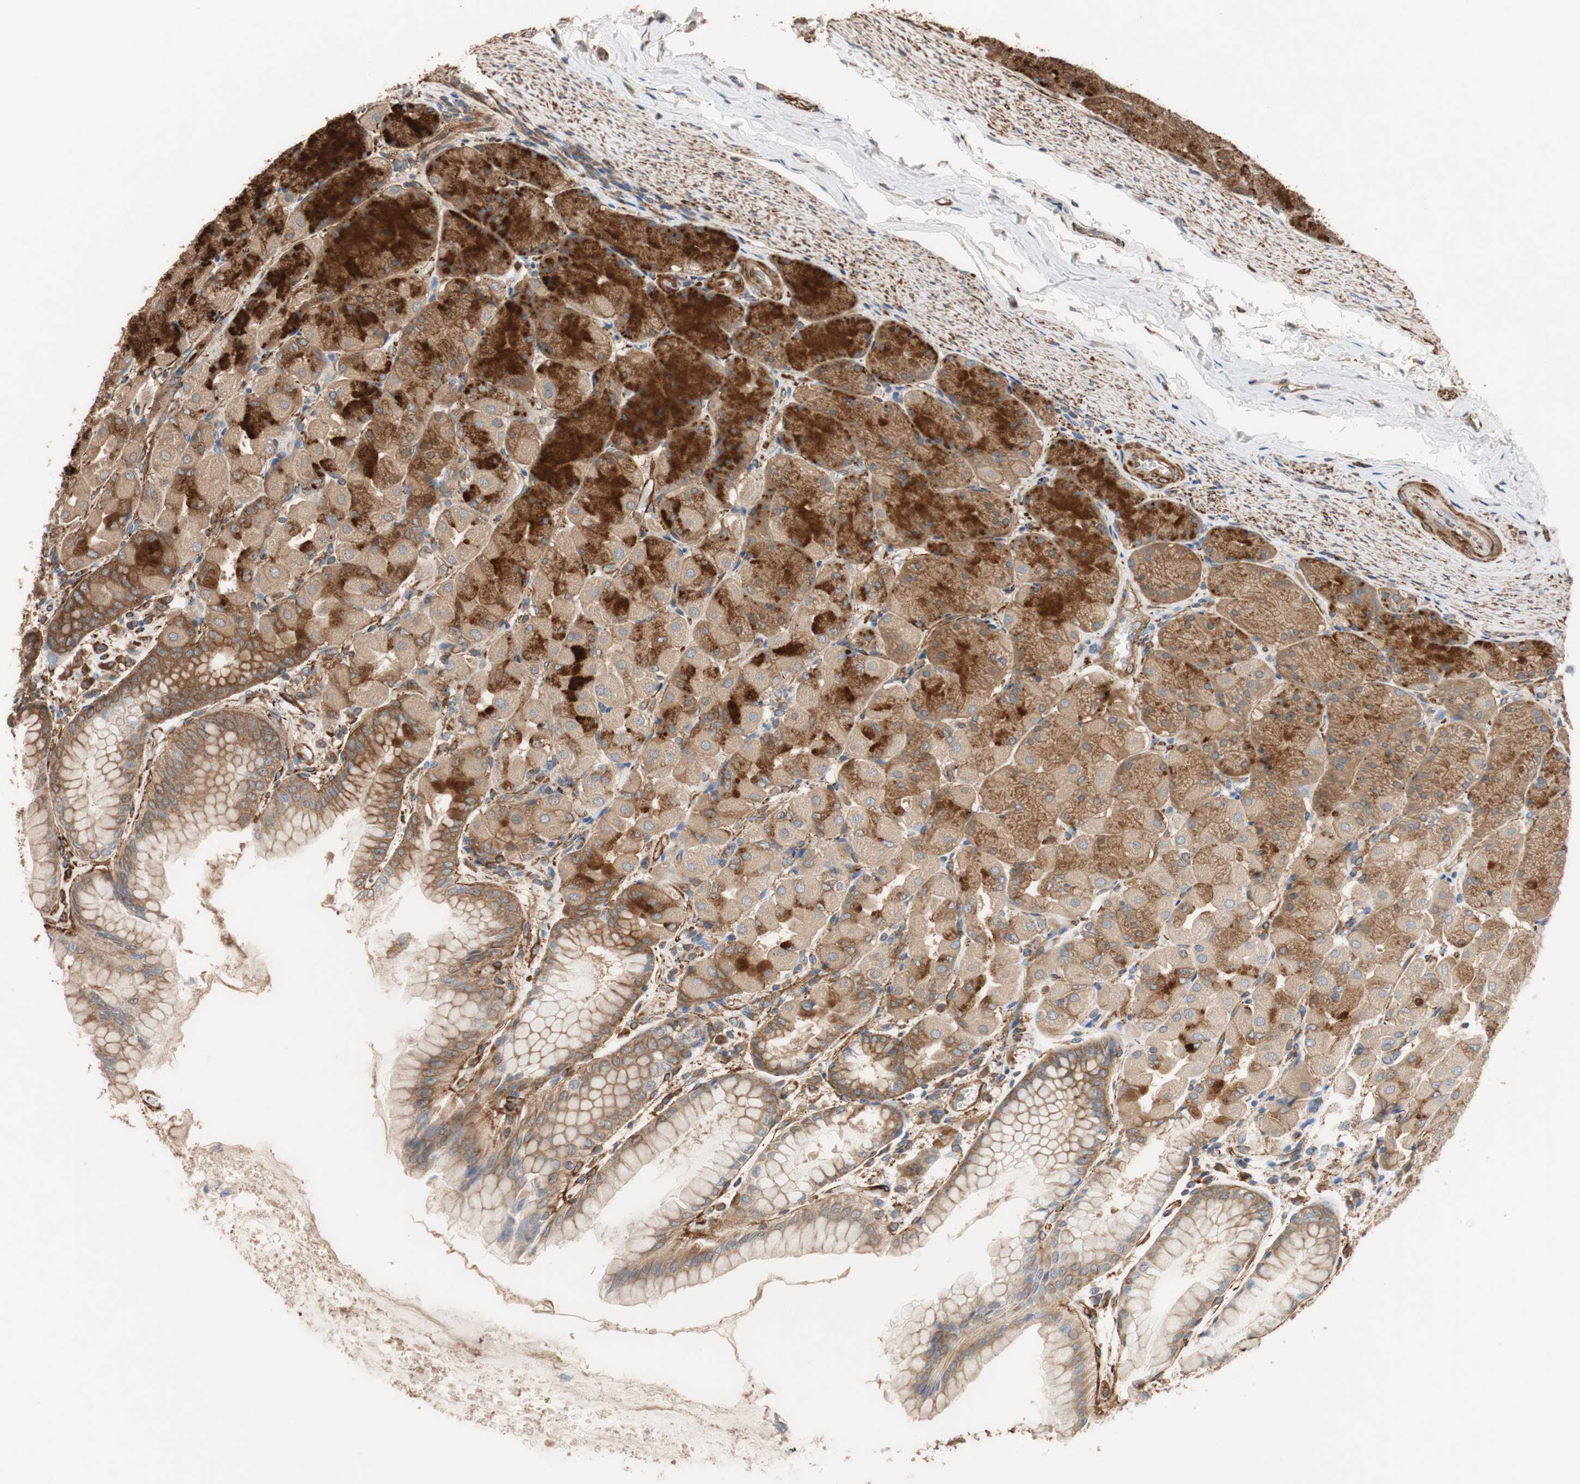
{"staining": {"intensity": "strong", "quantity": ">75%", "location": "cytoplasmic/membranous"}, "tissue": "stomach", "cell_type": "Glandular cells", "image_type": "normal", "snomed": [{"axis": "morphology", "description": "Normal tissue, NOS"}, {"axis": "topography", "description": "Stomach, upper"}], "caption": "This image demonstrates immunohistochemistry staining of unremarkable stomach, with high strong cytoplasmic/membranous staining in about >75% of glandular cells.", "gene": "GPSM2", "patient": {"sex": "female", "age": 56}}